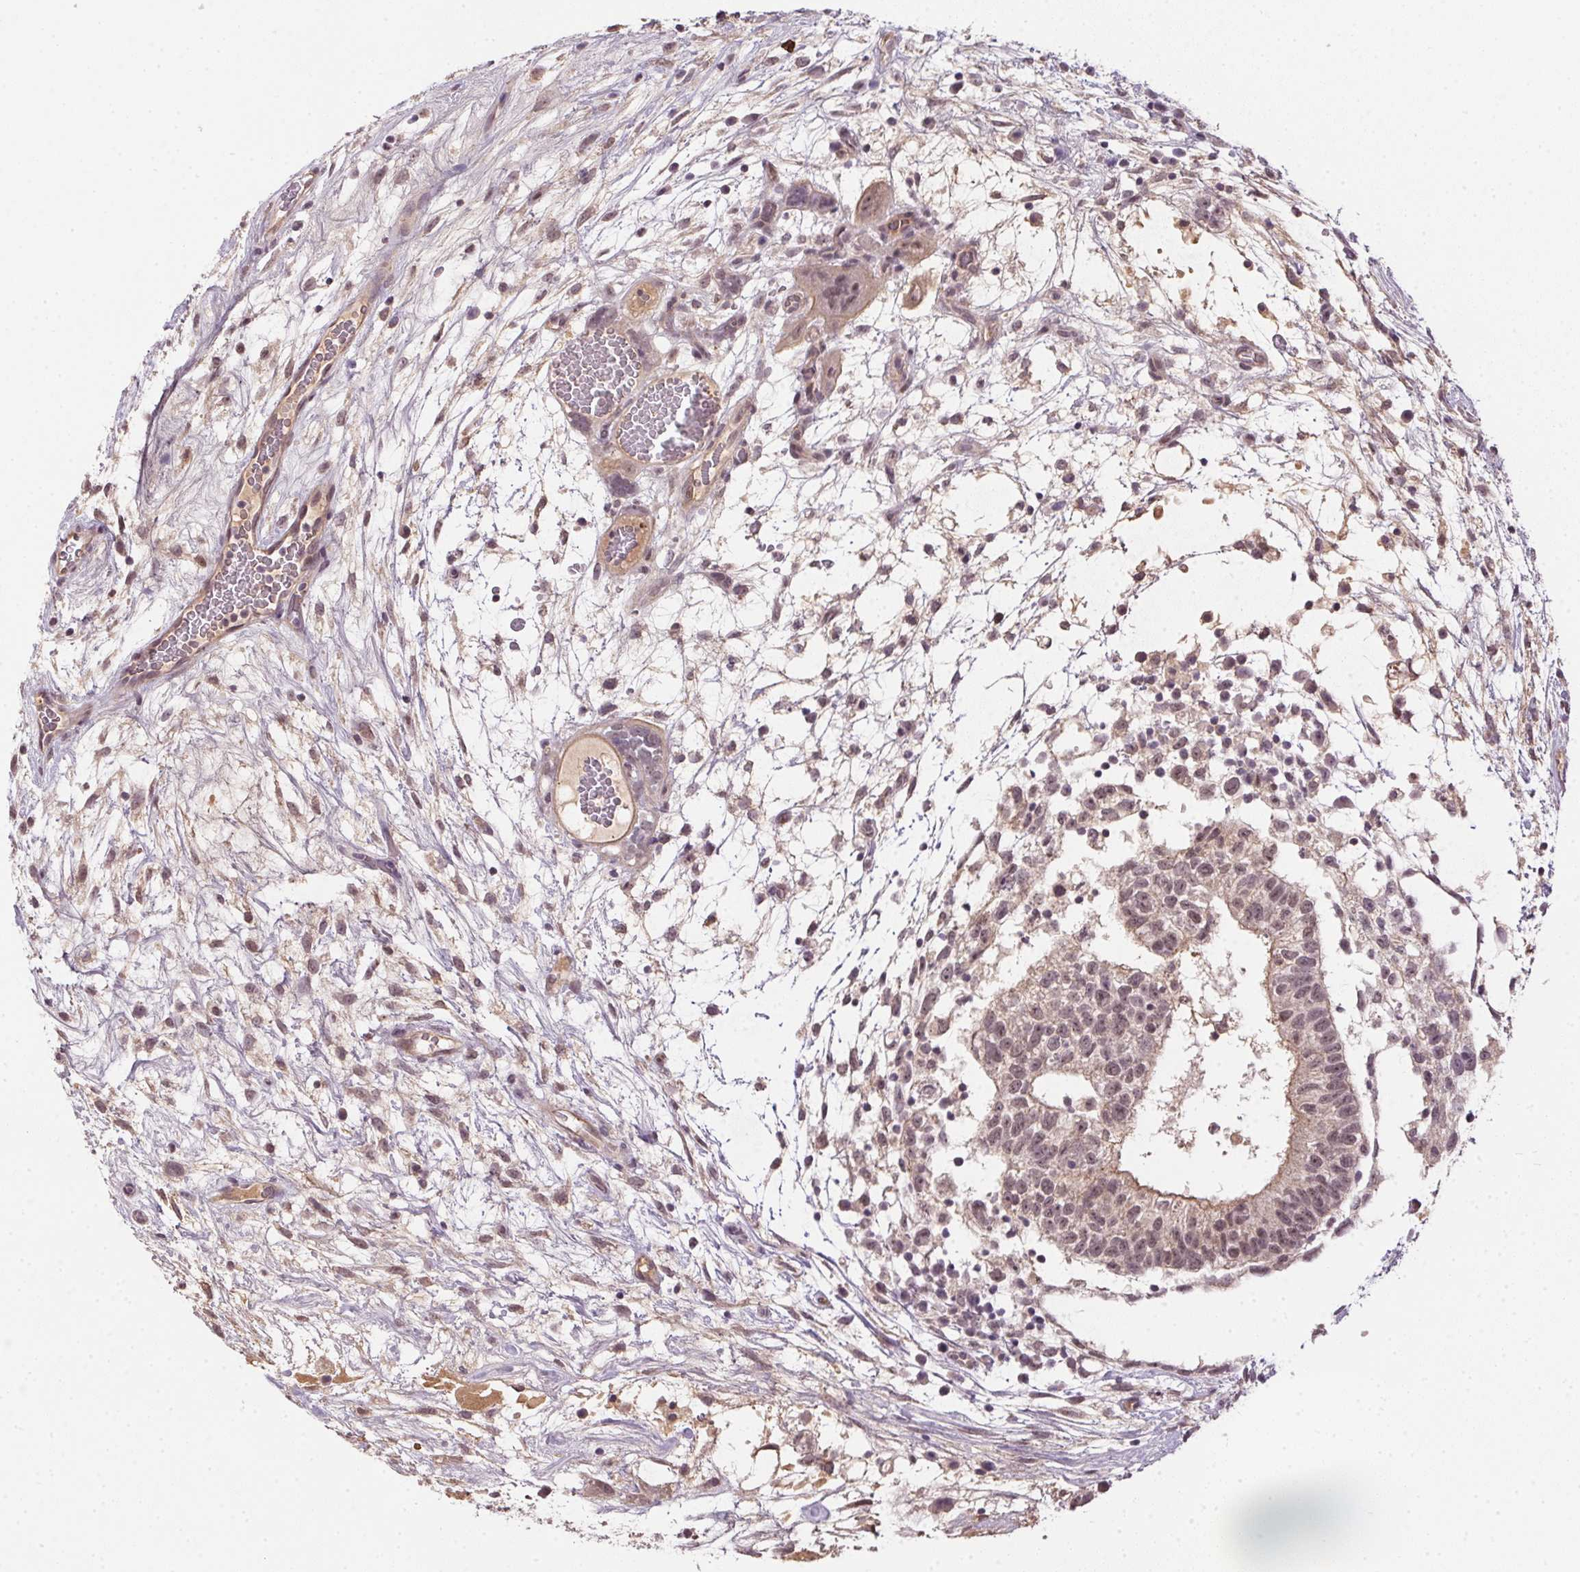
{"staining": {"intensity": "weak", "quantity": ">75%", "location": "cytoplasmic/membranous,nuclear"}, "tissue": "testis cancer", "cell_type": "Tumor cells", "image_type": "cancer", "snomed": [{"axis": "morphology", "description": "Normal tissue, NOS"}, {"axis": "morphology", "description": "Carcinoma, Embryonal, NOS"}, {"axis": "topography", "description": "Testis"}], "caption": "This histopathology image exhibits immunohistochemistry staining of human embryonal carcinoma (testis), with low weak cytoplasmic/membranous and nuclear staining in approximately >75% of tumor cells.", "gene": "CFAP92", "patient": {"sex": "male", "age": 32}}